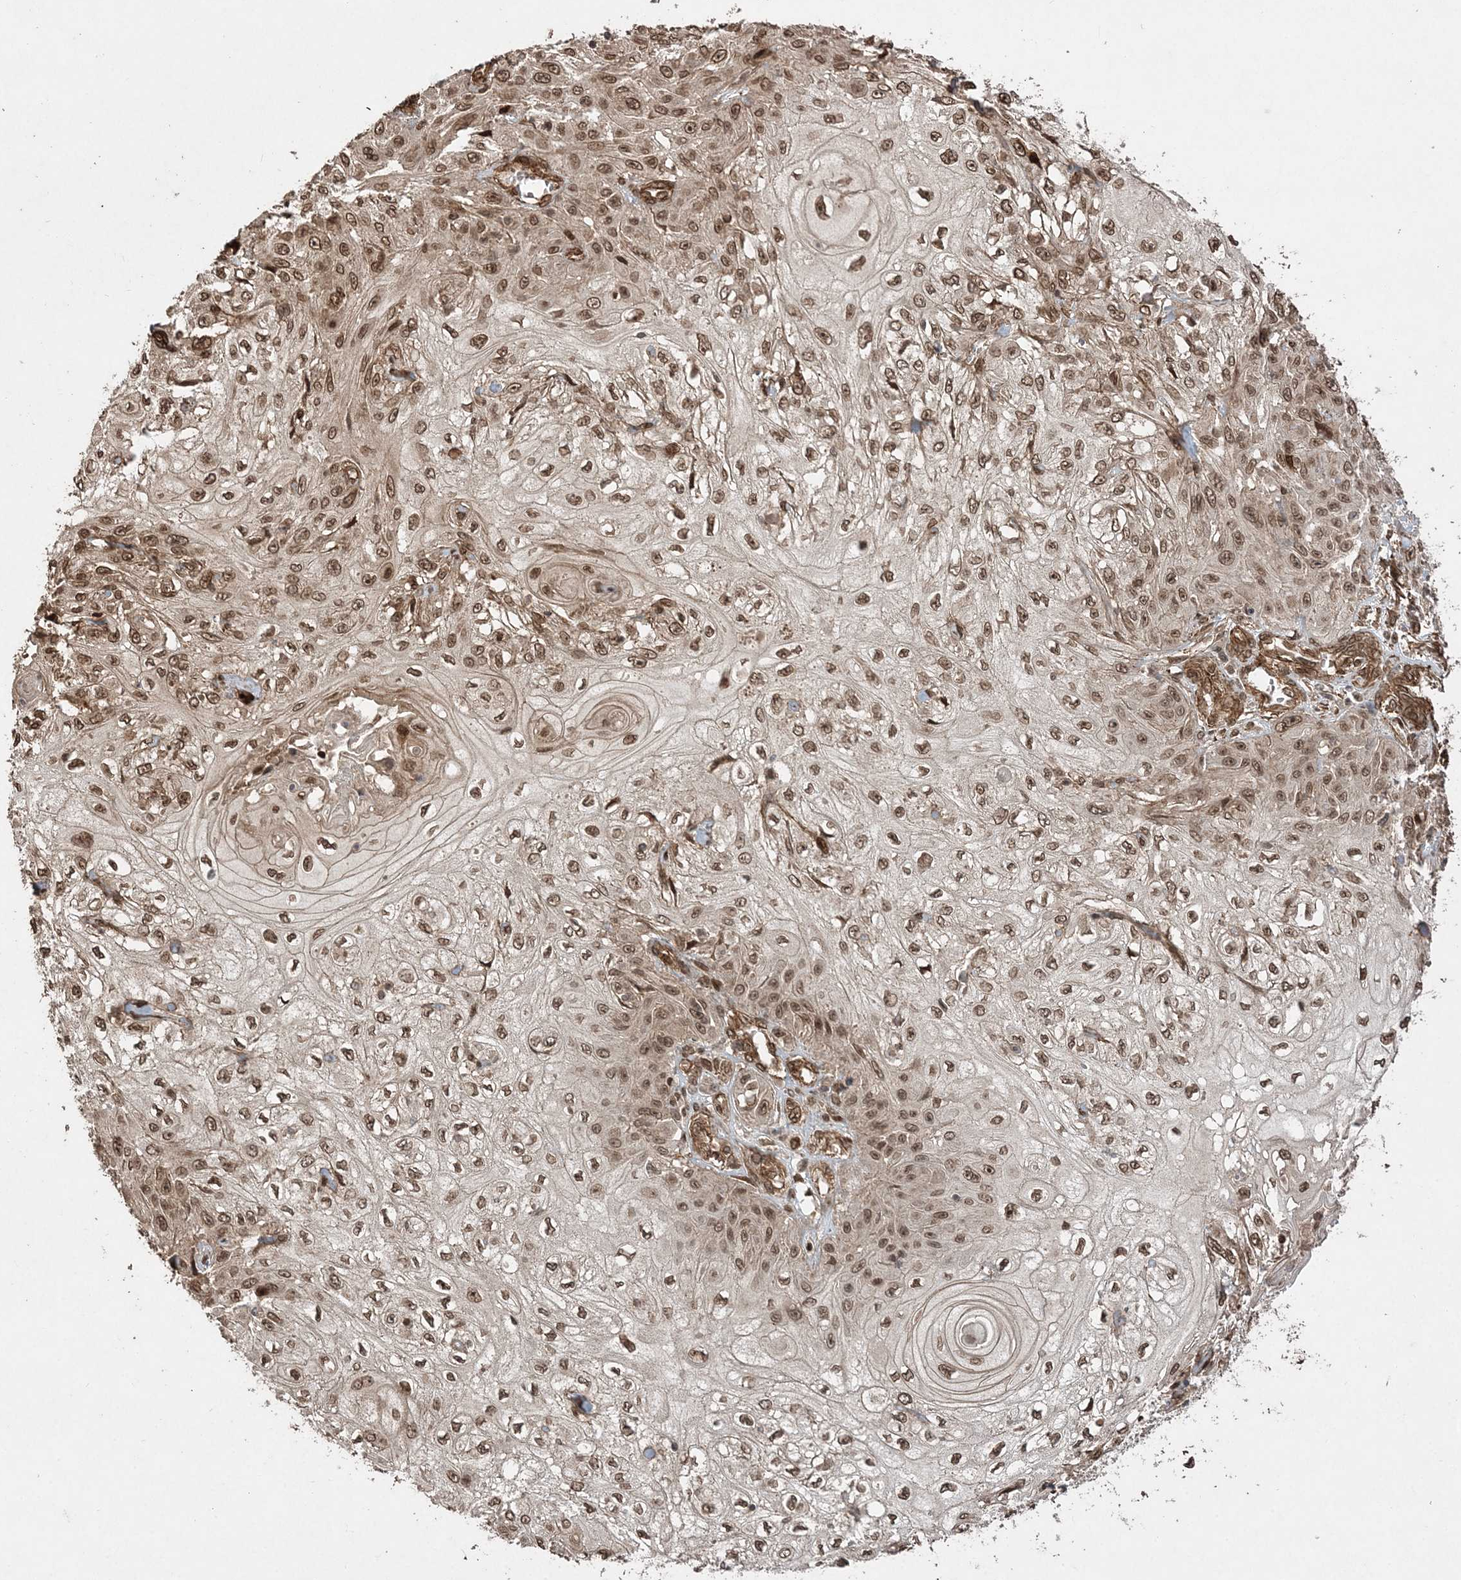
{"staining": {"intensity": "moderate", "quantity": ">75%", "location": "nuclear"}, "tissue": "skin cancer", "cell_type": "Tumor cells", "image_type": "cancer", "snomed": [{"axis": "morphology", "description": "Squamous cell carcinoma, NOS"}, {"axis": "morphology", "description": "Squamous cell carcinoma, metastatic, NOS"}, {"axis": "topography", "description": "Skin"}, {"axis": "topography", "description": "Lymph node"}], "caption": "IHC (DAB) staining of squamous cell carcinoma (skin) displays moderate nuclear protein expression in about >75% of tumor cells.", "gene": "ETAA1", "patient": {"sex": "male", "age": 75}}